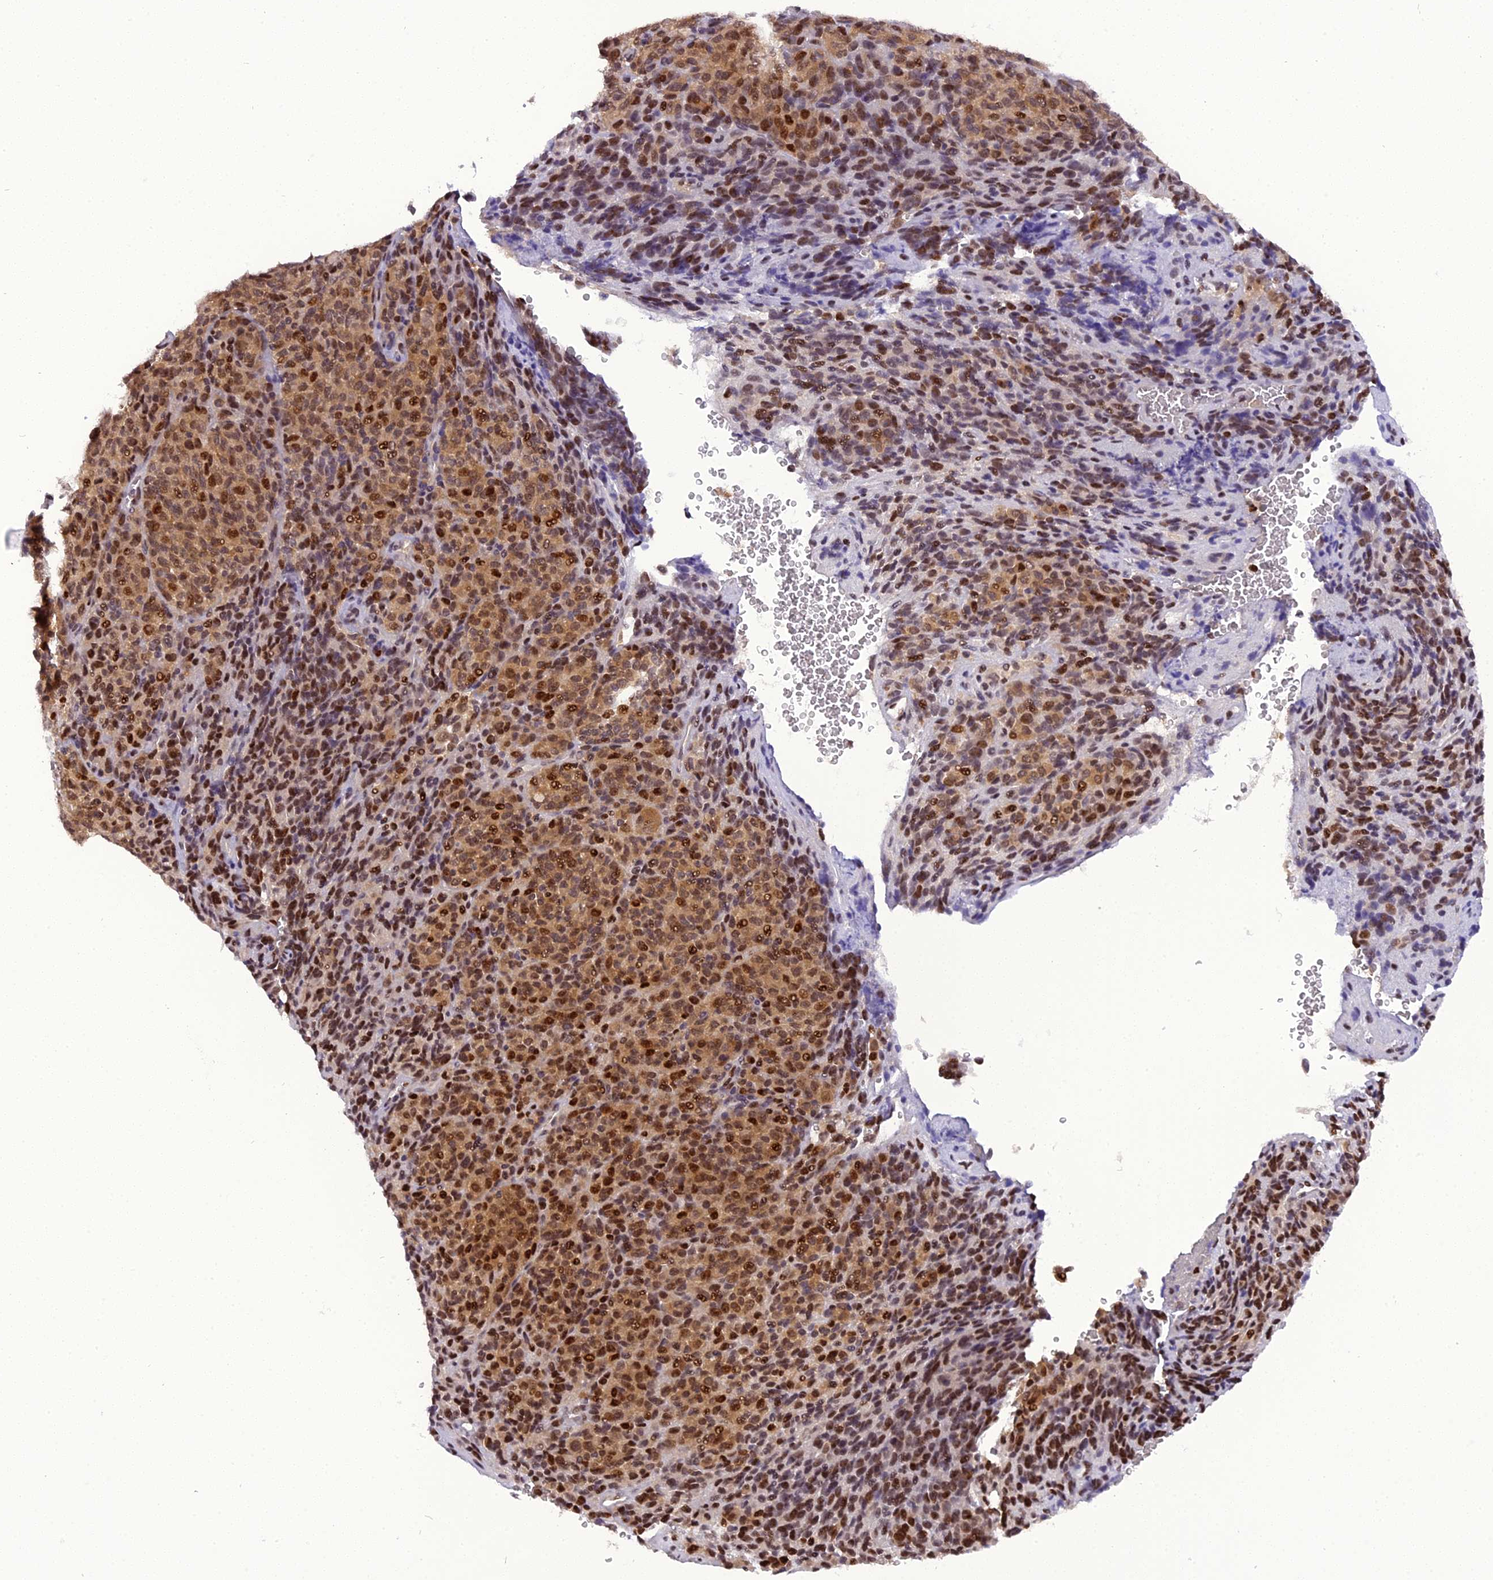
{"staining": {"intensity": "strong", "quantity": ">75%", "location": "cytoplasmic/membranous,nuclear"}, "tissue": "melanoma", "cell_type": "Tumor cells", "image_type": "cancer", "snomed": [{"axis": "morphology", "description": "Malignant melanoma, Metastatic site"}, {"axis": "topography", "description": "Brain"}], "caption": "Approximately >75% of tumor cells in malignant melanoma (metastatic site) demonstrate strong cytoplasmic/membranous and nuclear protein positivity as visualized by brown immunohistochemical staining.", "gene": "RABGGTA", "patient": {"sex": "female", "age": 56}}